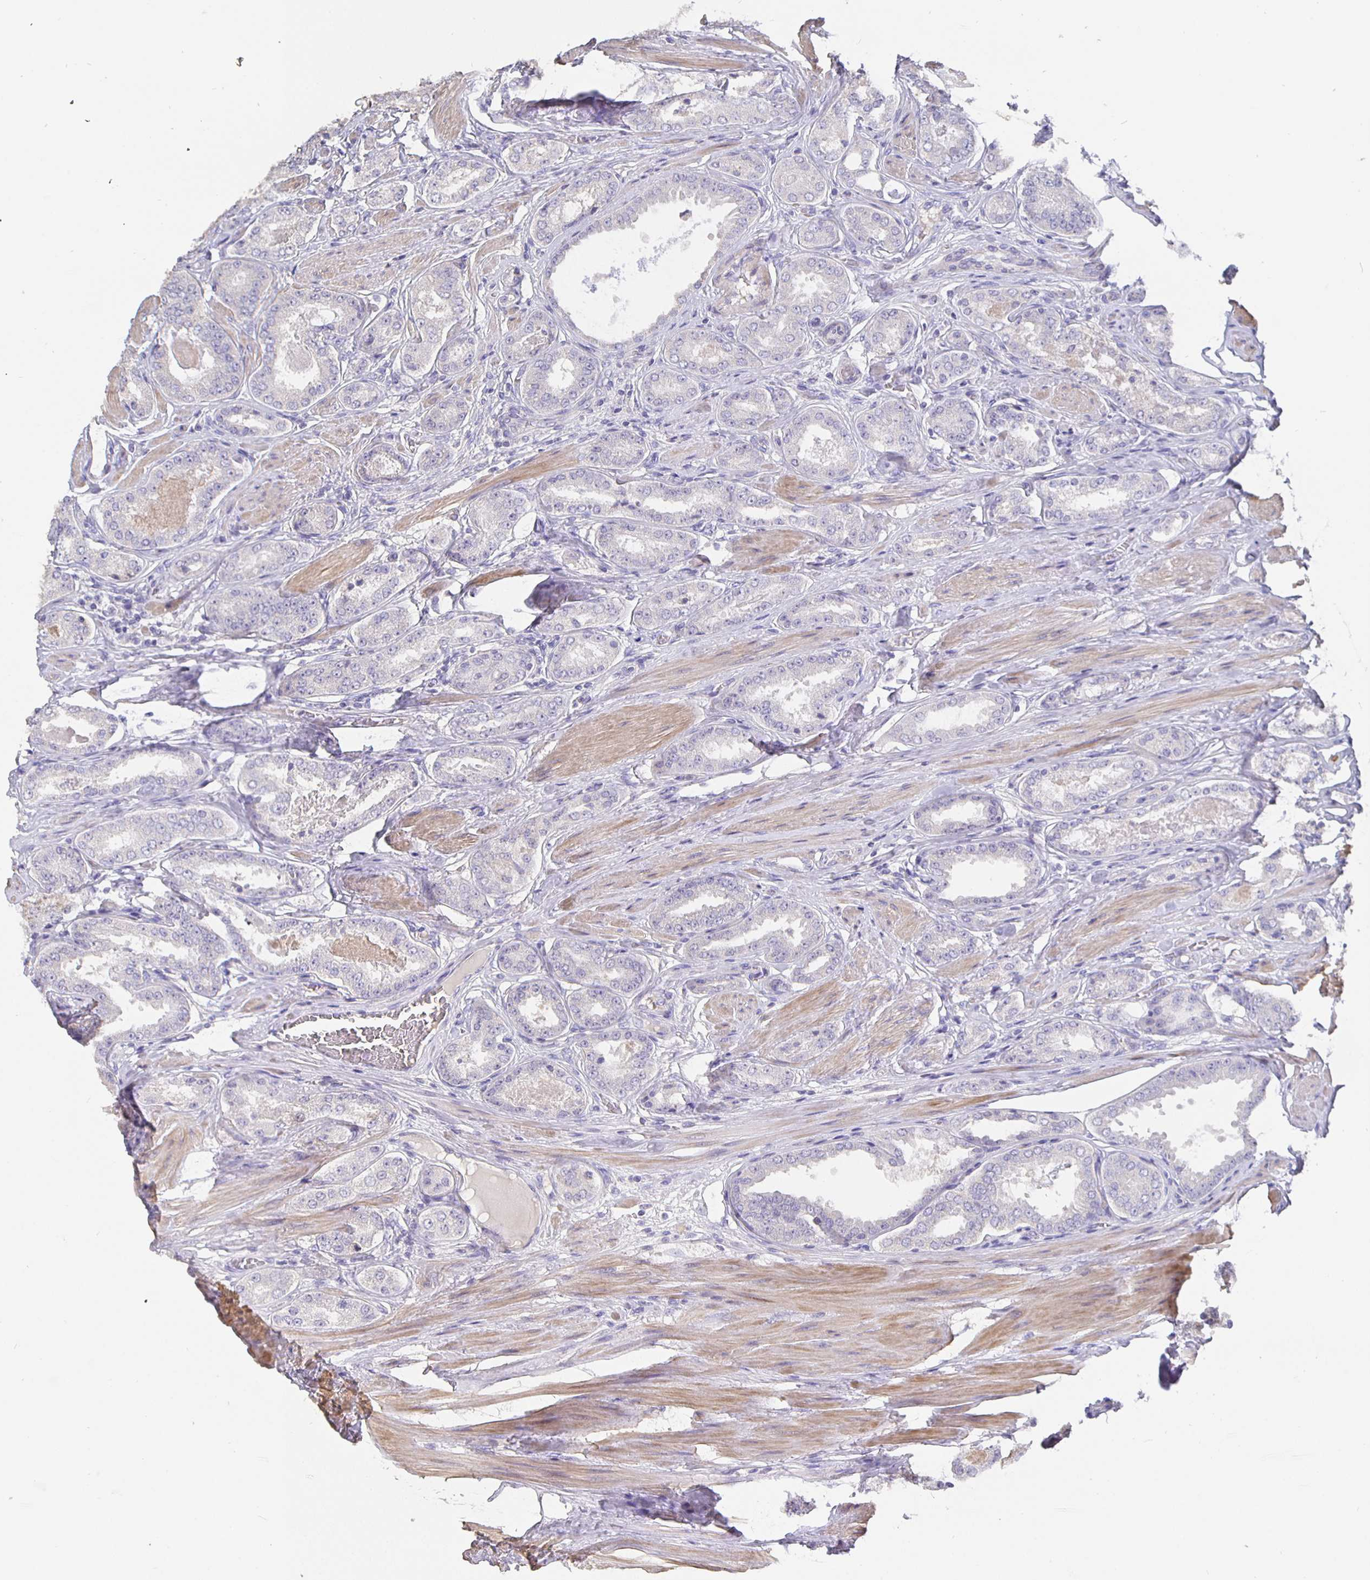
{"staining": {"intensity": "negative", "quantity": "none", "location": "none"}, "tissue": "prostate cancer", "cell_type": "Tumor cells", "image_type": "cancer", "snomed": [{"axis": "morphology", "description": "Adenocarcinoma, High grade"}, {"axis": "topography", "description": "Prostate"}], "caption": "DAB immunohistochemical staining of human prostate adenocarcinoma (high-grade) exhibits no significant staining in tumor cells.", "gene": "CFAP74", "patient": {"sex": "male", "age": 63}}